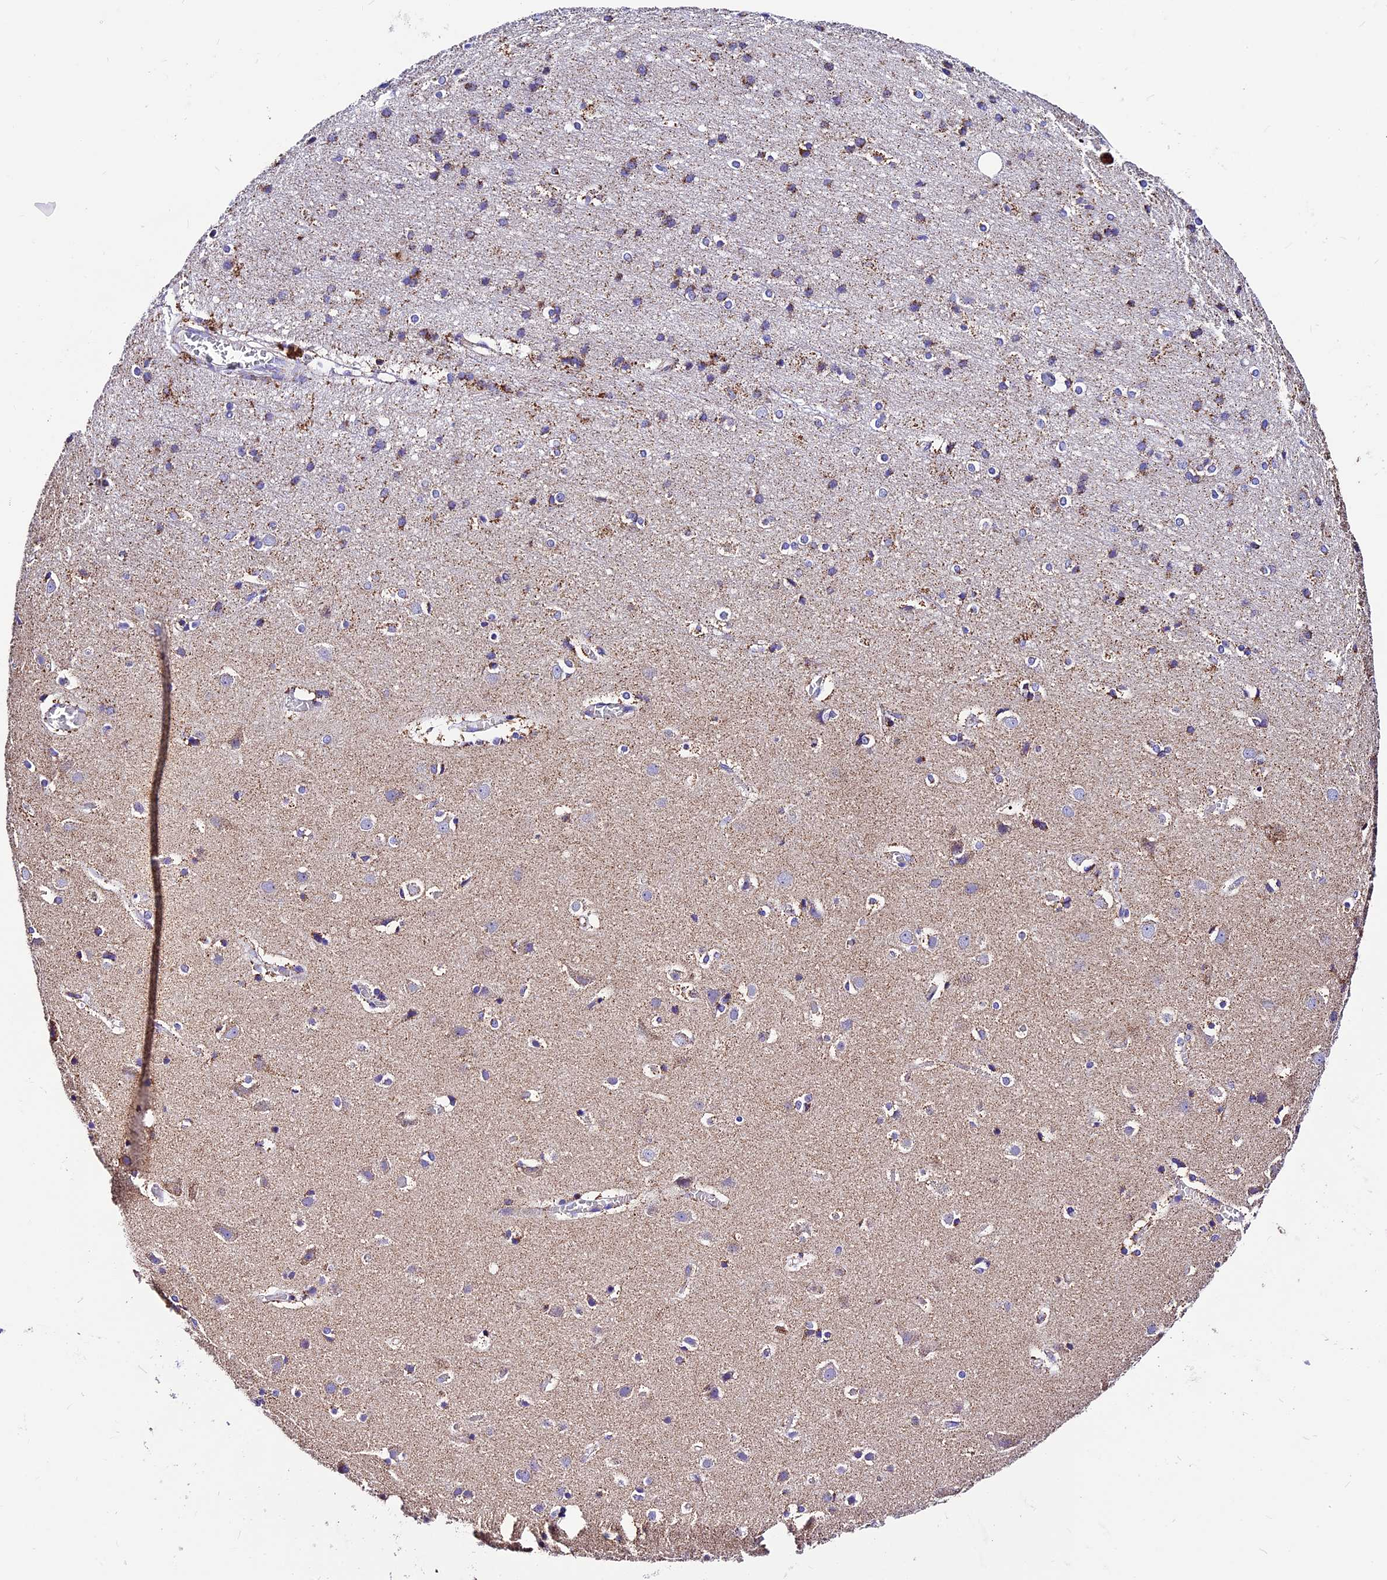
{"staining": {"intensity": "negative", "quantity": "none", "location": "none"}, "tissue": "cerebral cortex", "cell_type": "Endothelial cells", "image_type": "normal", "snomed": [{"axis": "morphology", "description": "Normal tissue, NOS"}, {"axis": "topography", "description": "Cerebral cortex"}], "caption": "DAB immunohistochemical staining of benign human cerebral cortex exhibits no significant staining in endothelial cells. The staining is performed using DAB (3,3'-diaminobenzidine) brown chromogen with nuclei counter-stained in using hematoxylin.", "gene": "DCAF5", "patient": {"sex": "male", "age": 54}}